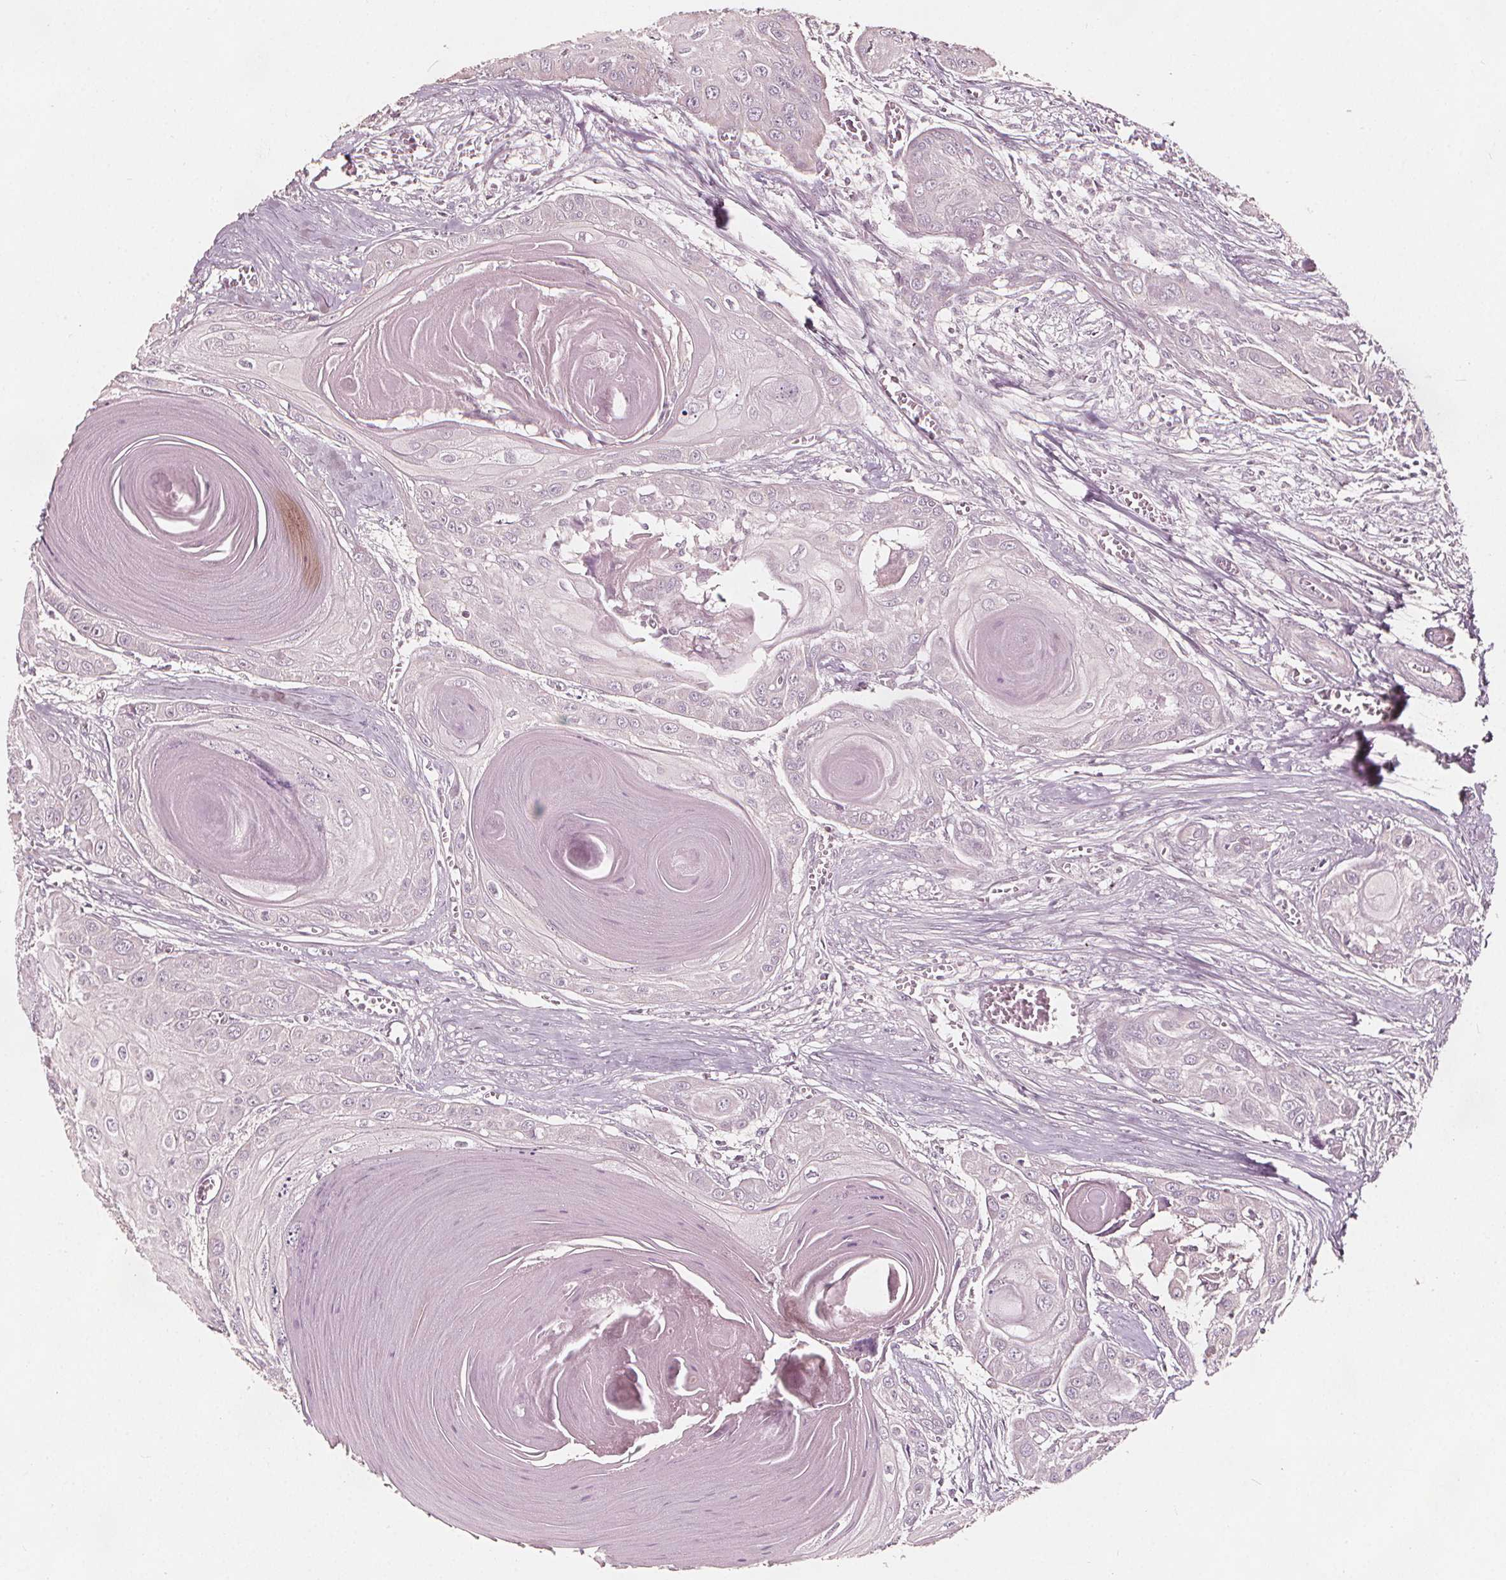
{"staining": {"intensity": "negative", "quantity": "none", "location": "none"}, "tissue": "head and neck cancer", "cell_type": "Tumor cells", "image_type": "cancer", "snomed": [{"axis": "morphology", "description": "Squamous cell carcinoma, NOS"}, {"axis": "topography", "description": "Oral tissue"}, {"axis": "topography", "description": "Head-Neck"}], "caption": "High power microscopy histopathology image of an IHC image of head and neck cancer (squamous cell carcinoma), revealing no significant positivity in tumor cells.", "gene": "AIP", "patient": {"sex": "male", "age": 71}}